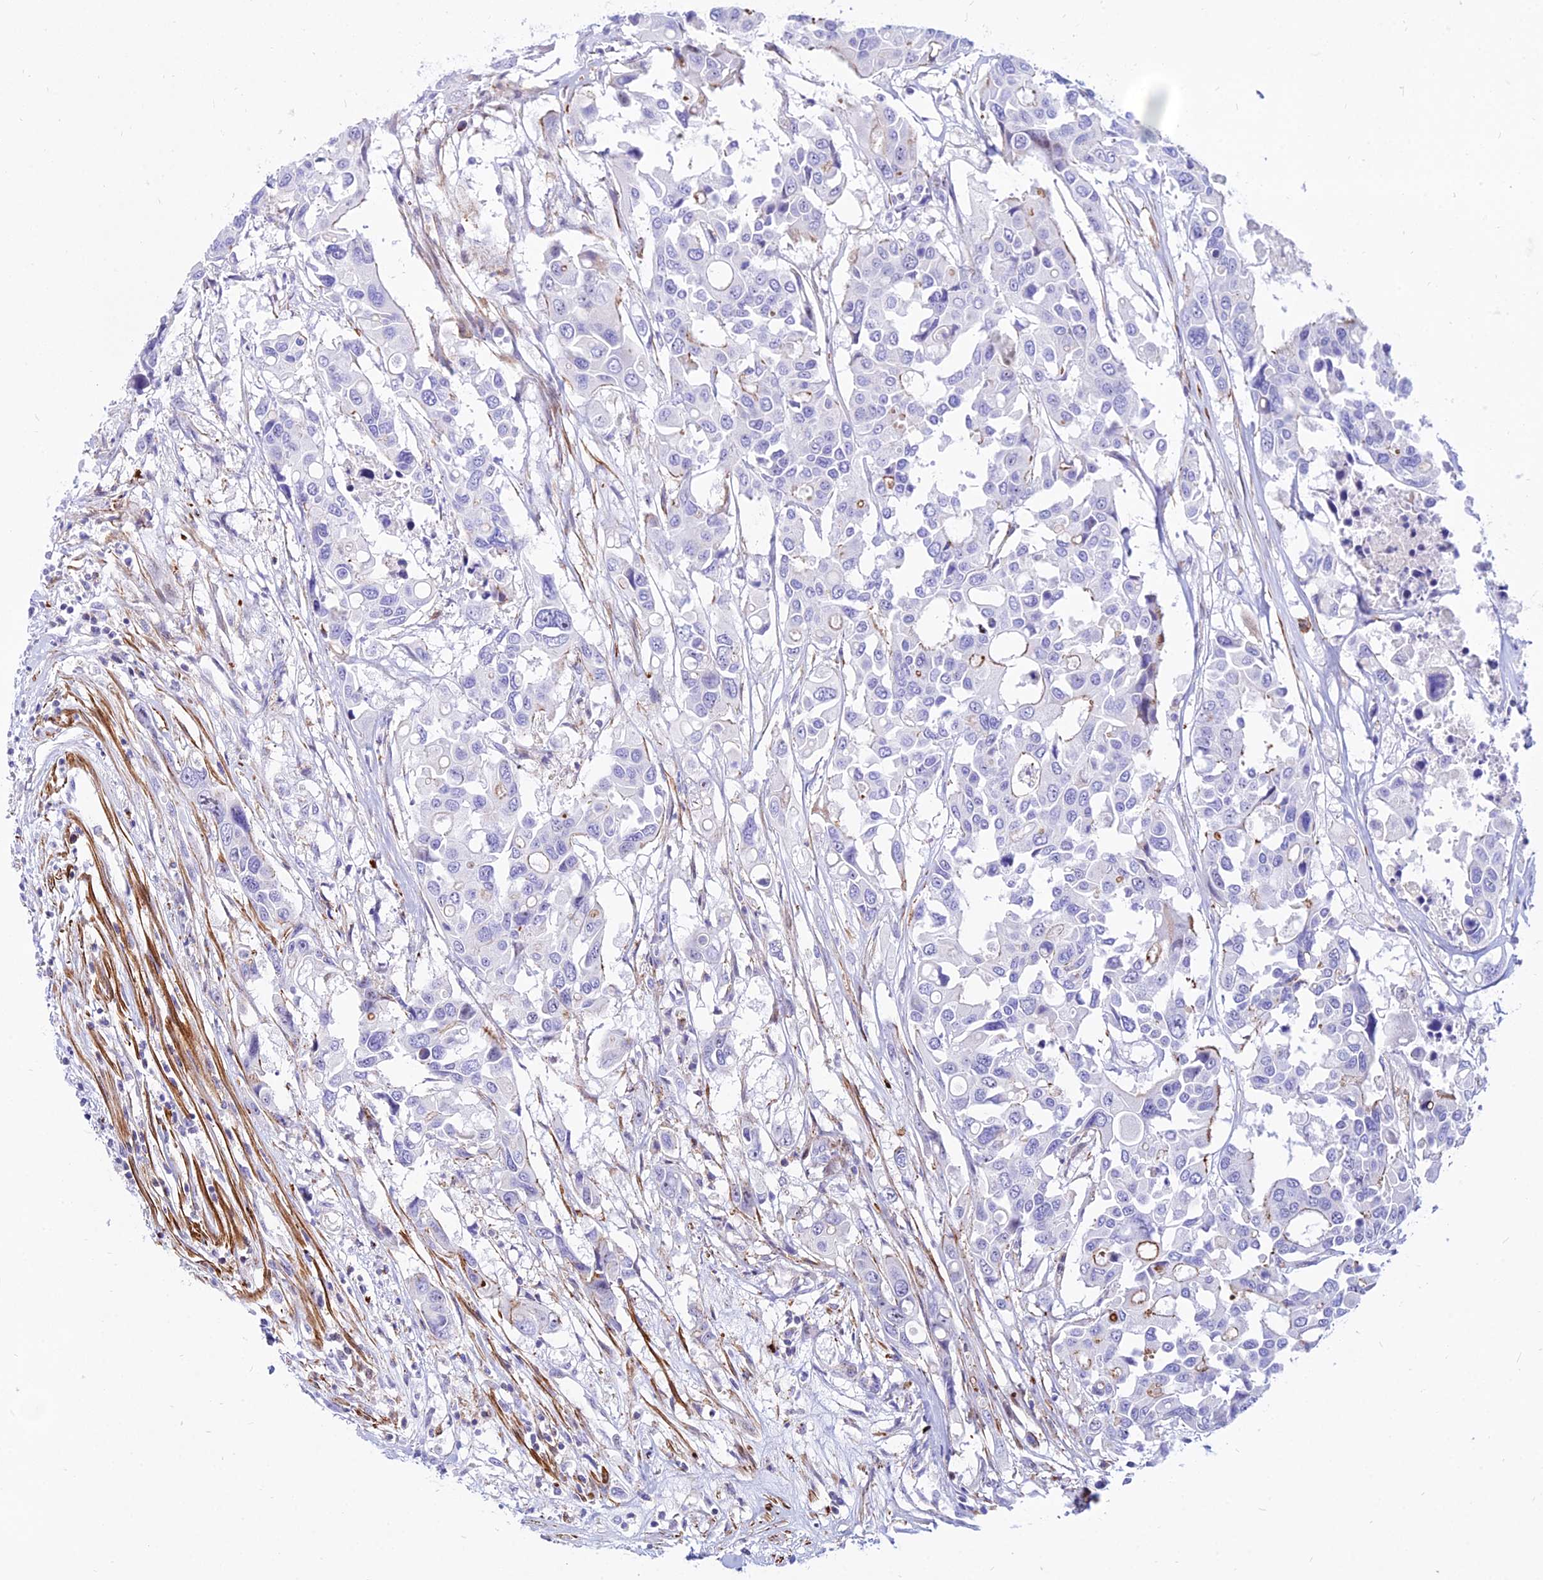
{"staining": {"intensity": "negative", "quantity": "none", "location": "none"}, "tissue": "colorectal cancer", "cell_type": "Tumor cells", "image_type": "cancer", "snomed": [{"axis": "morphology", "description": "Adenocarcinoma, NOS"}, {"axis": "topography", "description": "Colon"}], "caption": "A photomicrograph of adenocarcinoma (colorectal) stained for a protein exhibits no brown staining in tumor cells. Brightfield microscopy of immunohistochemistry (IHC) stained with DAB (3,3'-diaminobenzidine) (brown) and hematoxylin (blue), captured at high magnification.", "gene": "DLX1", "patient": {"sex": "male", "age": 77}}